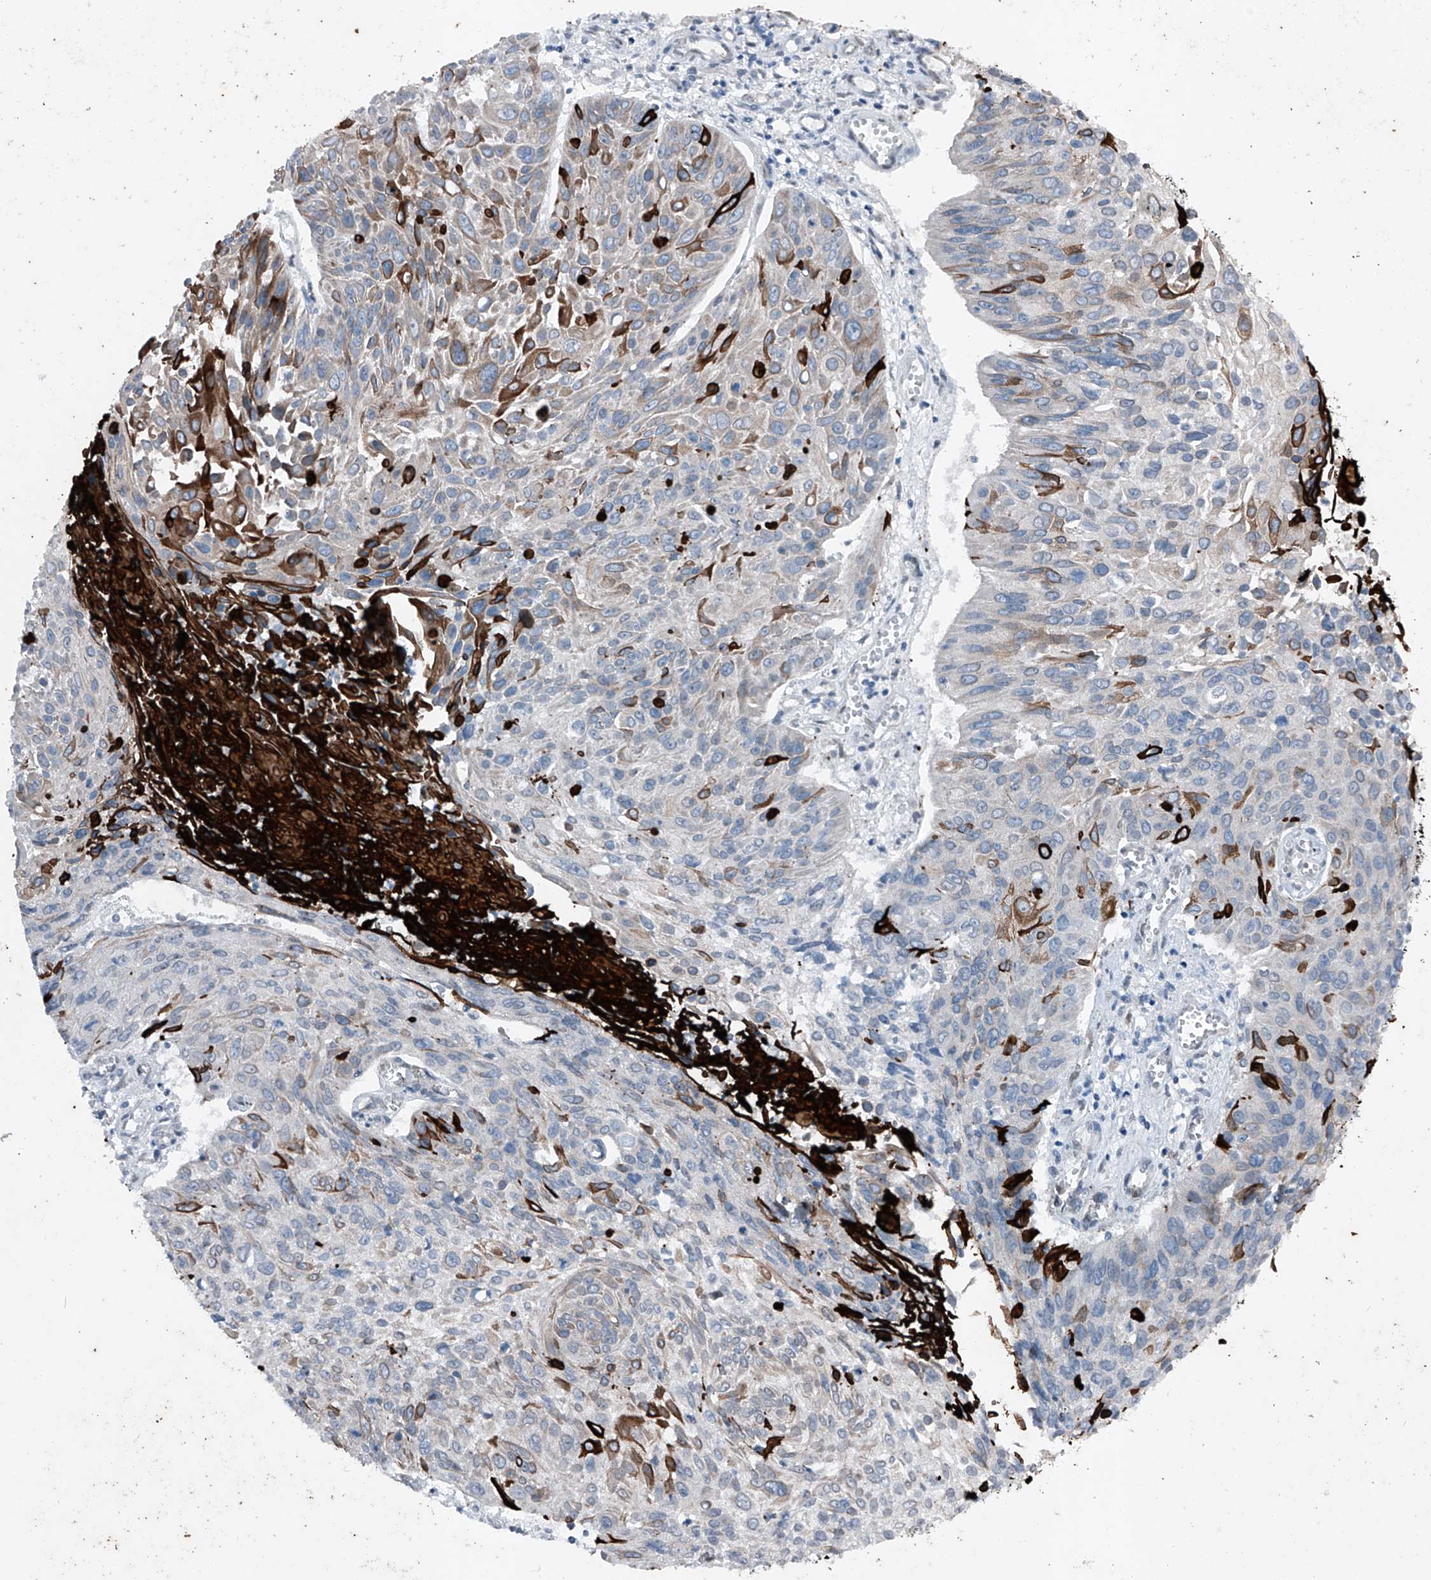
{"staining": {"intensity": "moderate", "quantity": "<25%", "location": "cytoplasmic/membranous"}, "tissue": "cervical cancer", "cell_type": "Tumor cells", "image_type": "cancer", "snomed": [{"axis": "morphology", "description": "Squamous cell carcinoma, NOS"}, {"axis": "topography", "description": "Cervix"}], "caption": "A high-resolution image shows IHC staining of cervical cancer (squamous cell carcinoma), which demonstrates moderate cytoplasmic/membranous expression in approximately <25% of tumor cells.", "gene": "DYRK1B", "patient": {"sex": "female", "age": 51}}